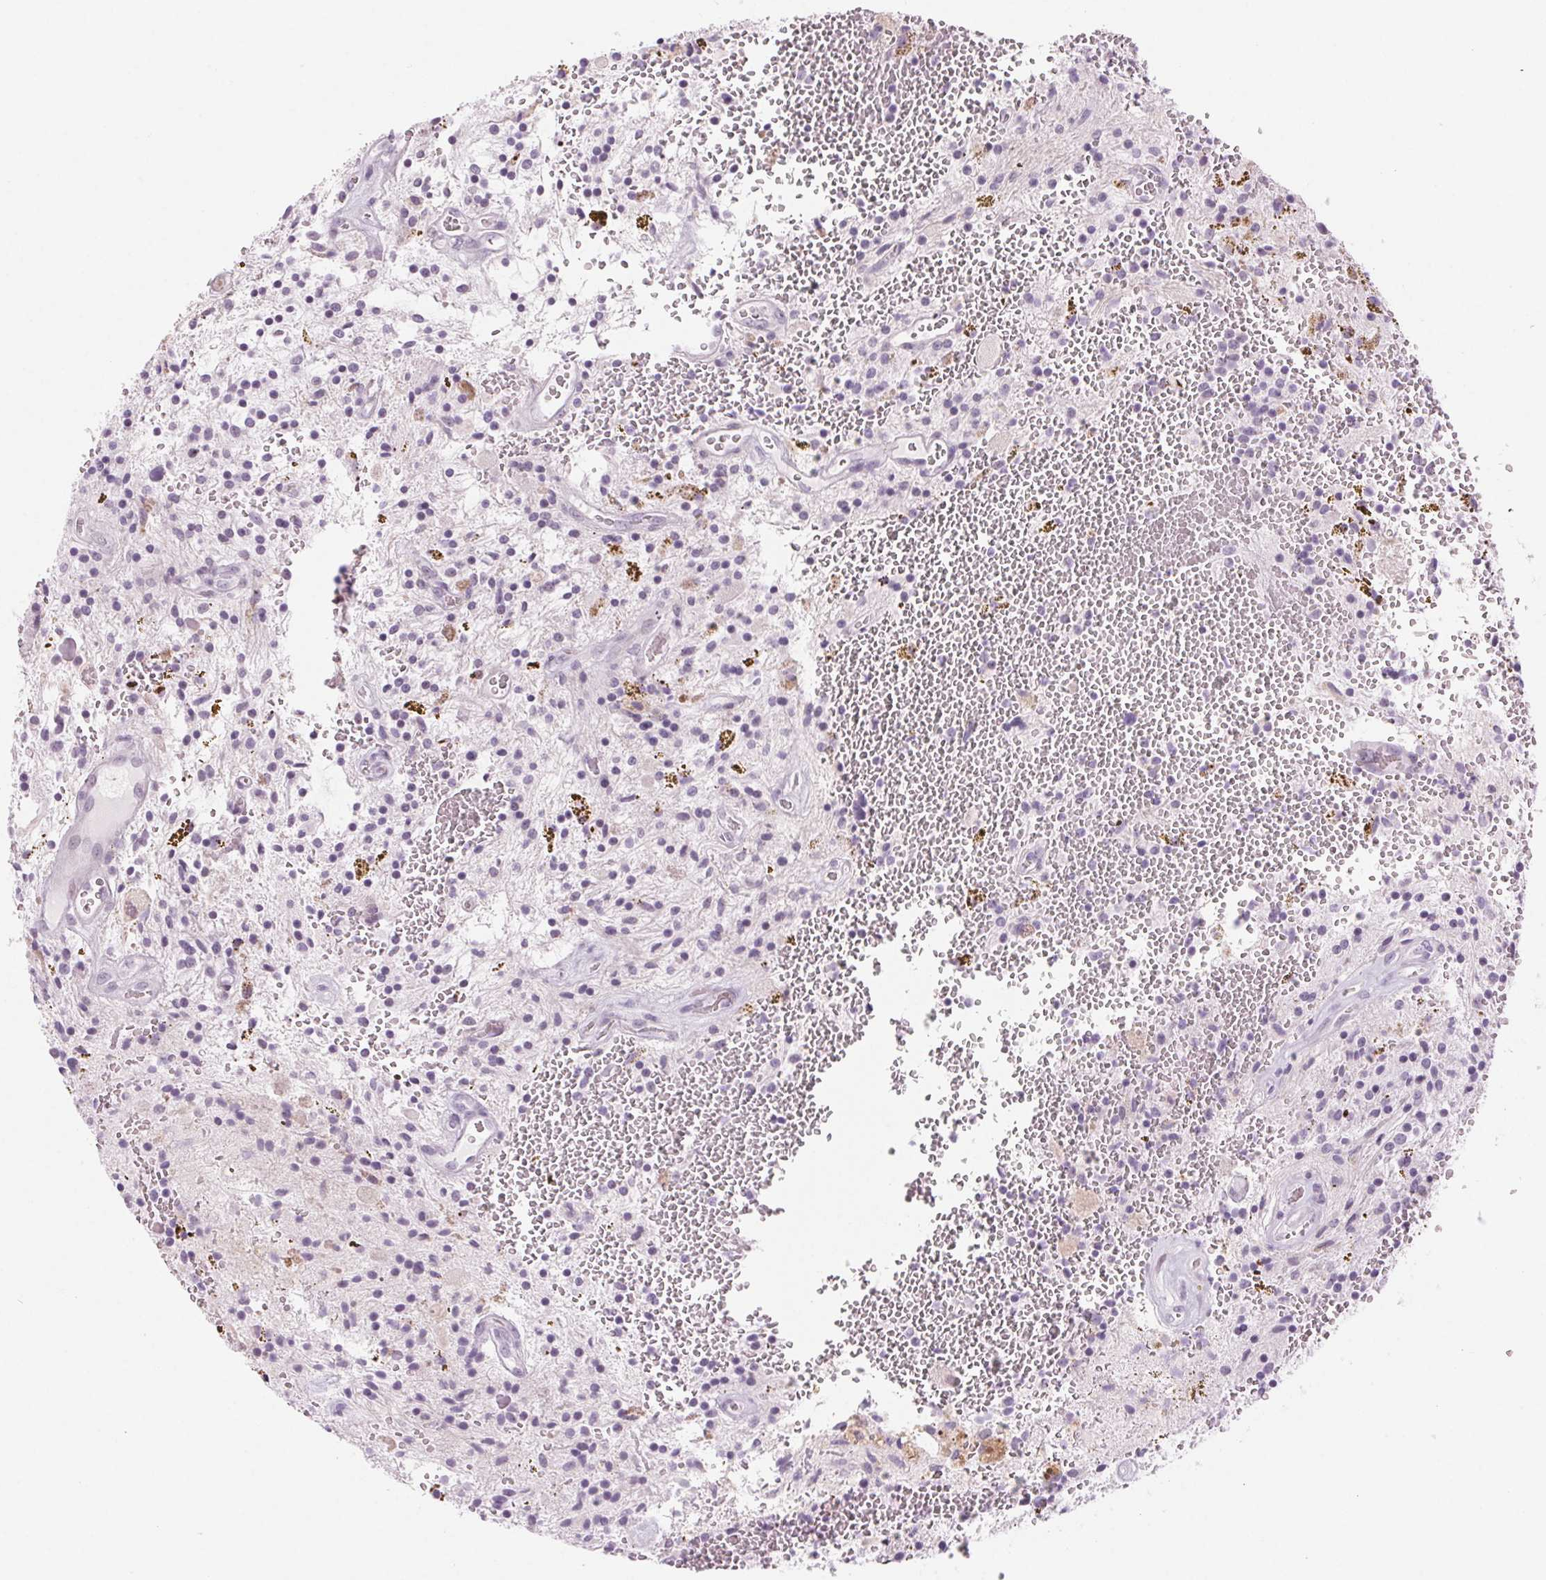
{"staining": {"intensity": "negative", "quantity": "none", "location": "none"}, "tissue": "glioma", "cell_type": "Tumor cells", "image_type": "cancer", "snomed": [{"axis": "morphology", "description": "Glioma, malignant, Low grade"}, {"axis": "topography", "description": "Cerebellum"}], "caption": "This is an IHC photomicrograph of human glioma. There is no positivity in tumor cells.", "gene": "SLC6A19", "patient": {"sex": "female", "age": 14}}